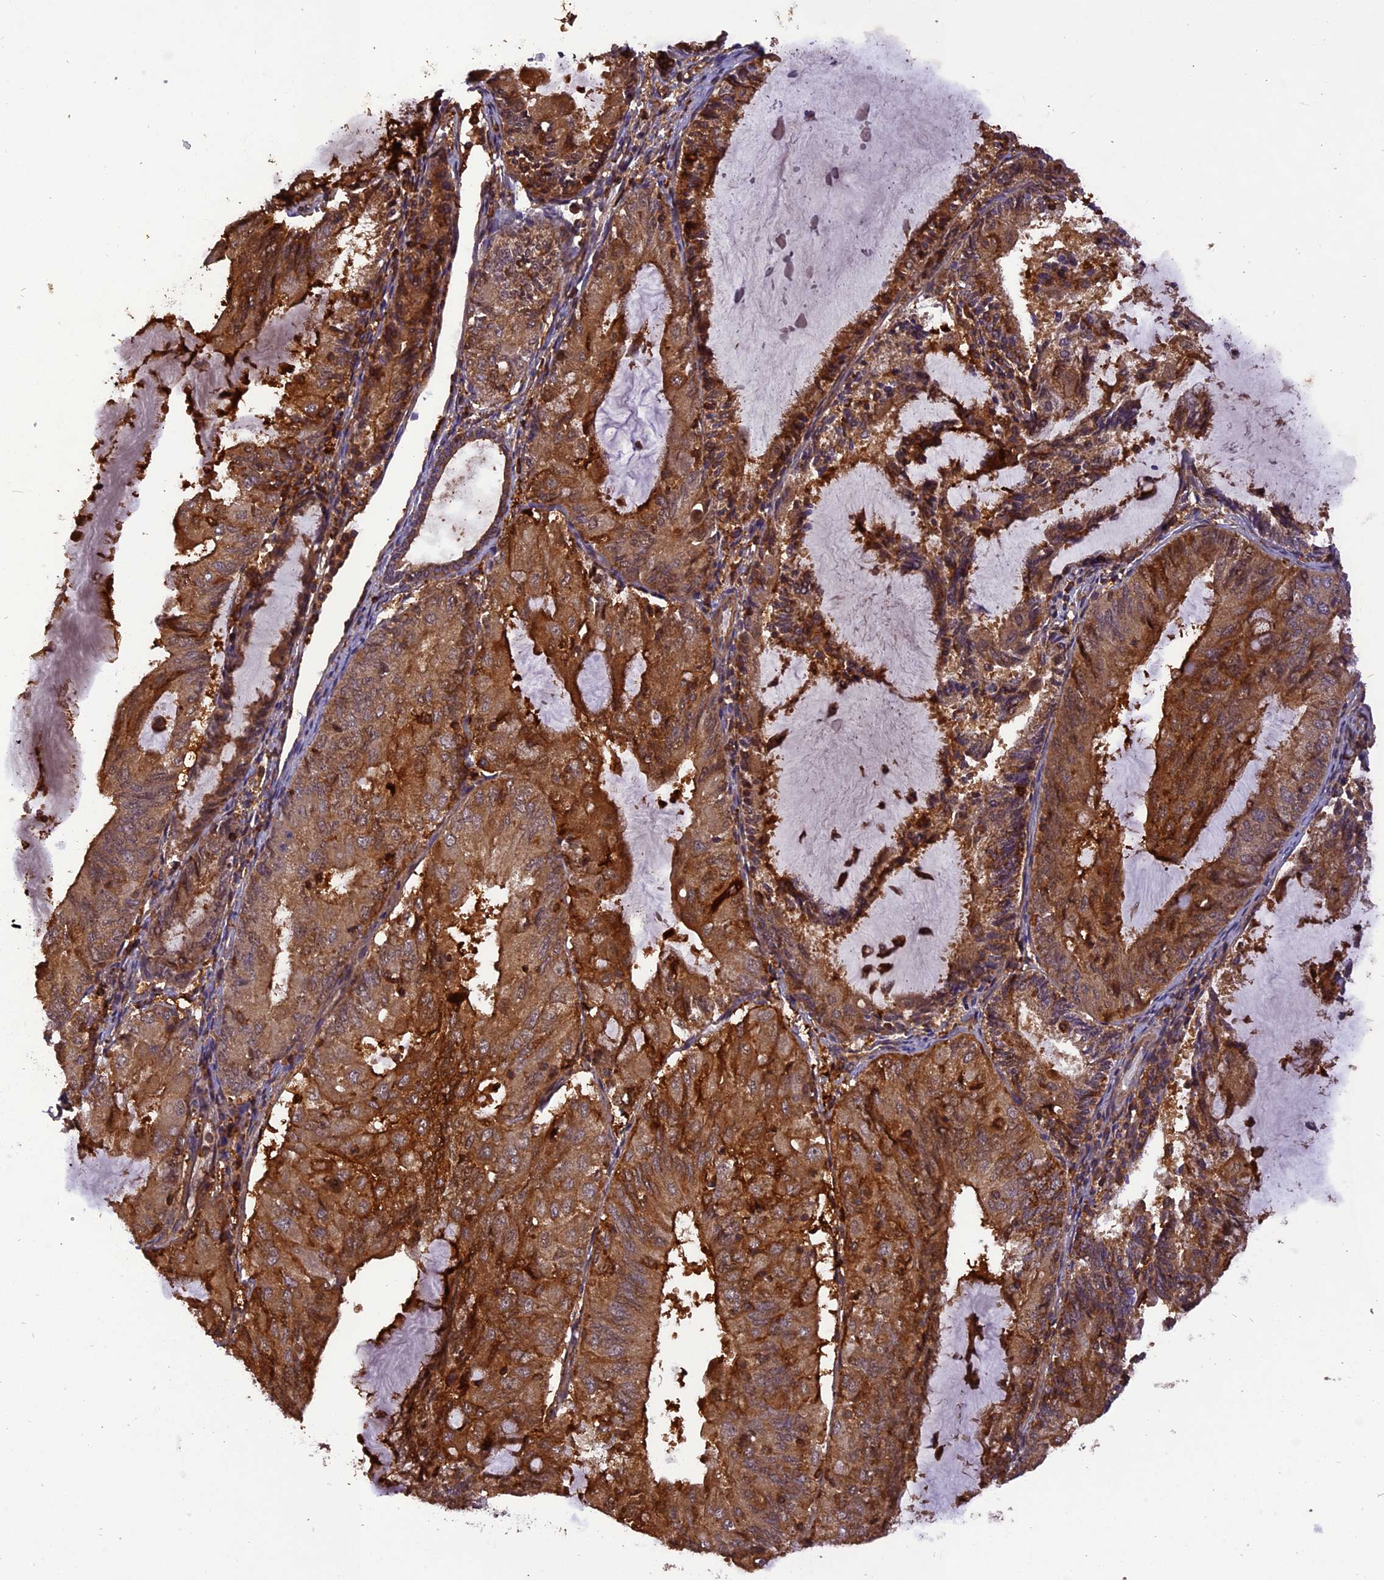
{"staining": {"intensity": "moderate", "quantity": ">75%", "location": "cytoplasmic/membranous"}, "tissue": "endometrial cancer", "cell_type": "Tumor cells", "image_type": "cancer", "snomed": [{"axis": "morphology", "description": "Adenocarcinoma, NOS"}, {"axis": "topography", "description": "Endometrium"}], "caption": "Immunohistochemistry (IHC) histopathology image of endometrial cancer (adenocarcinoma) stained for a protein (brown), which demonstrates medium levels of moderate cytoplasmic/membranous positivity in approximately >75% of tumor cells.", "gene": "STOML1", "patient": {"sex": "female", "age": 81}}